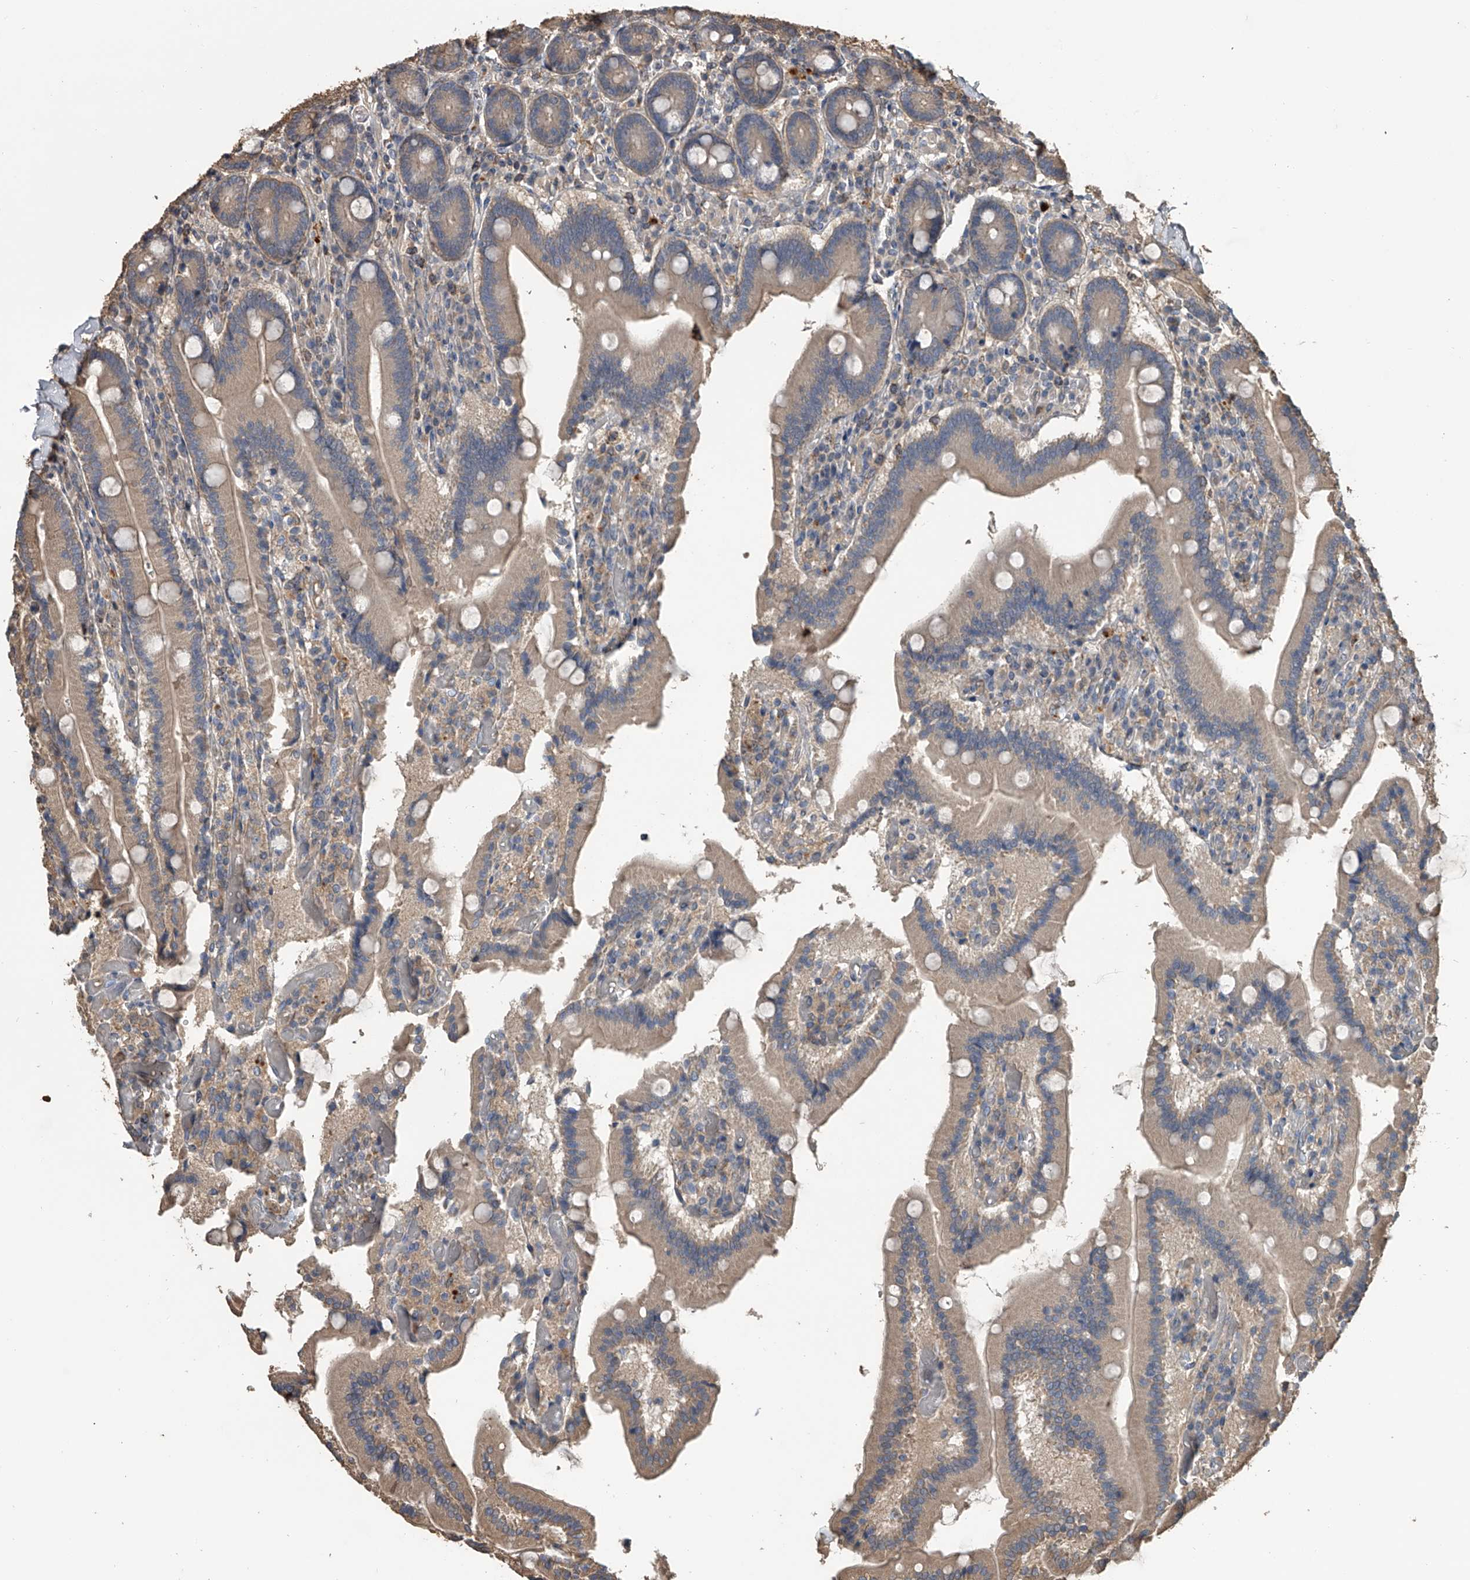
{"staining": {"intensity": "weak", "quantity": "25%-75%", "location": "cytoplasmic/membranous"}, "tissue": "duodenum", "cell_type": "Glandular cells", "image_type": "normal", "snomed": [{"axis": "morphology", "description": "Normal tissue, NOS"}, {"axis": "topography", "description": "Duodenum"}], "caption": "Protein staining of benign duodenum reveals weak cytoplasmic/membranous expression in about 25%-75% of glandular cells.", "gene": "DOCK9", "patient": {"sex": "female", "age": 62}}